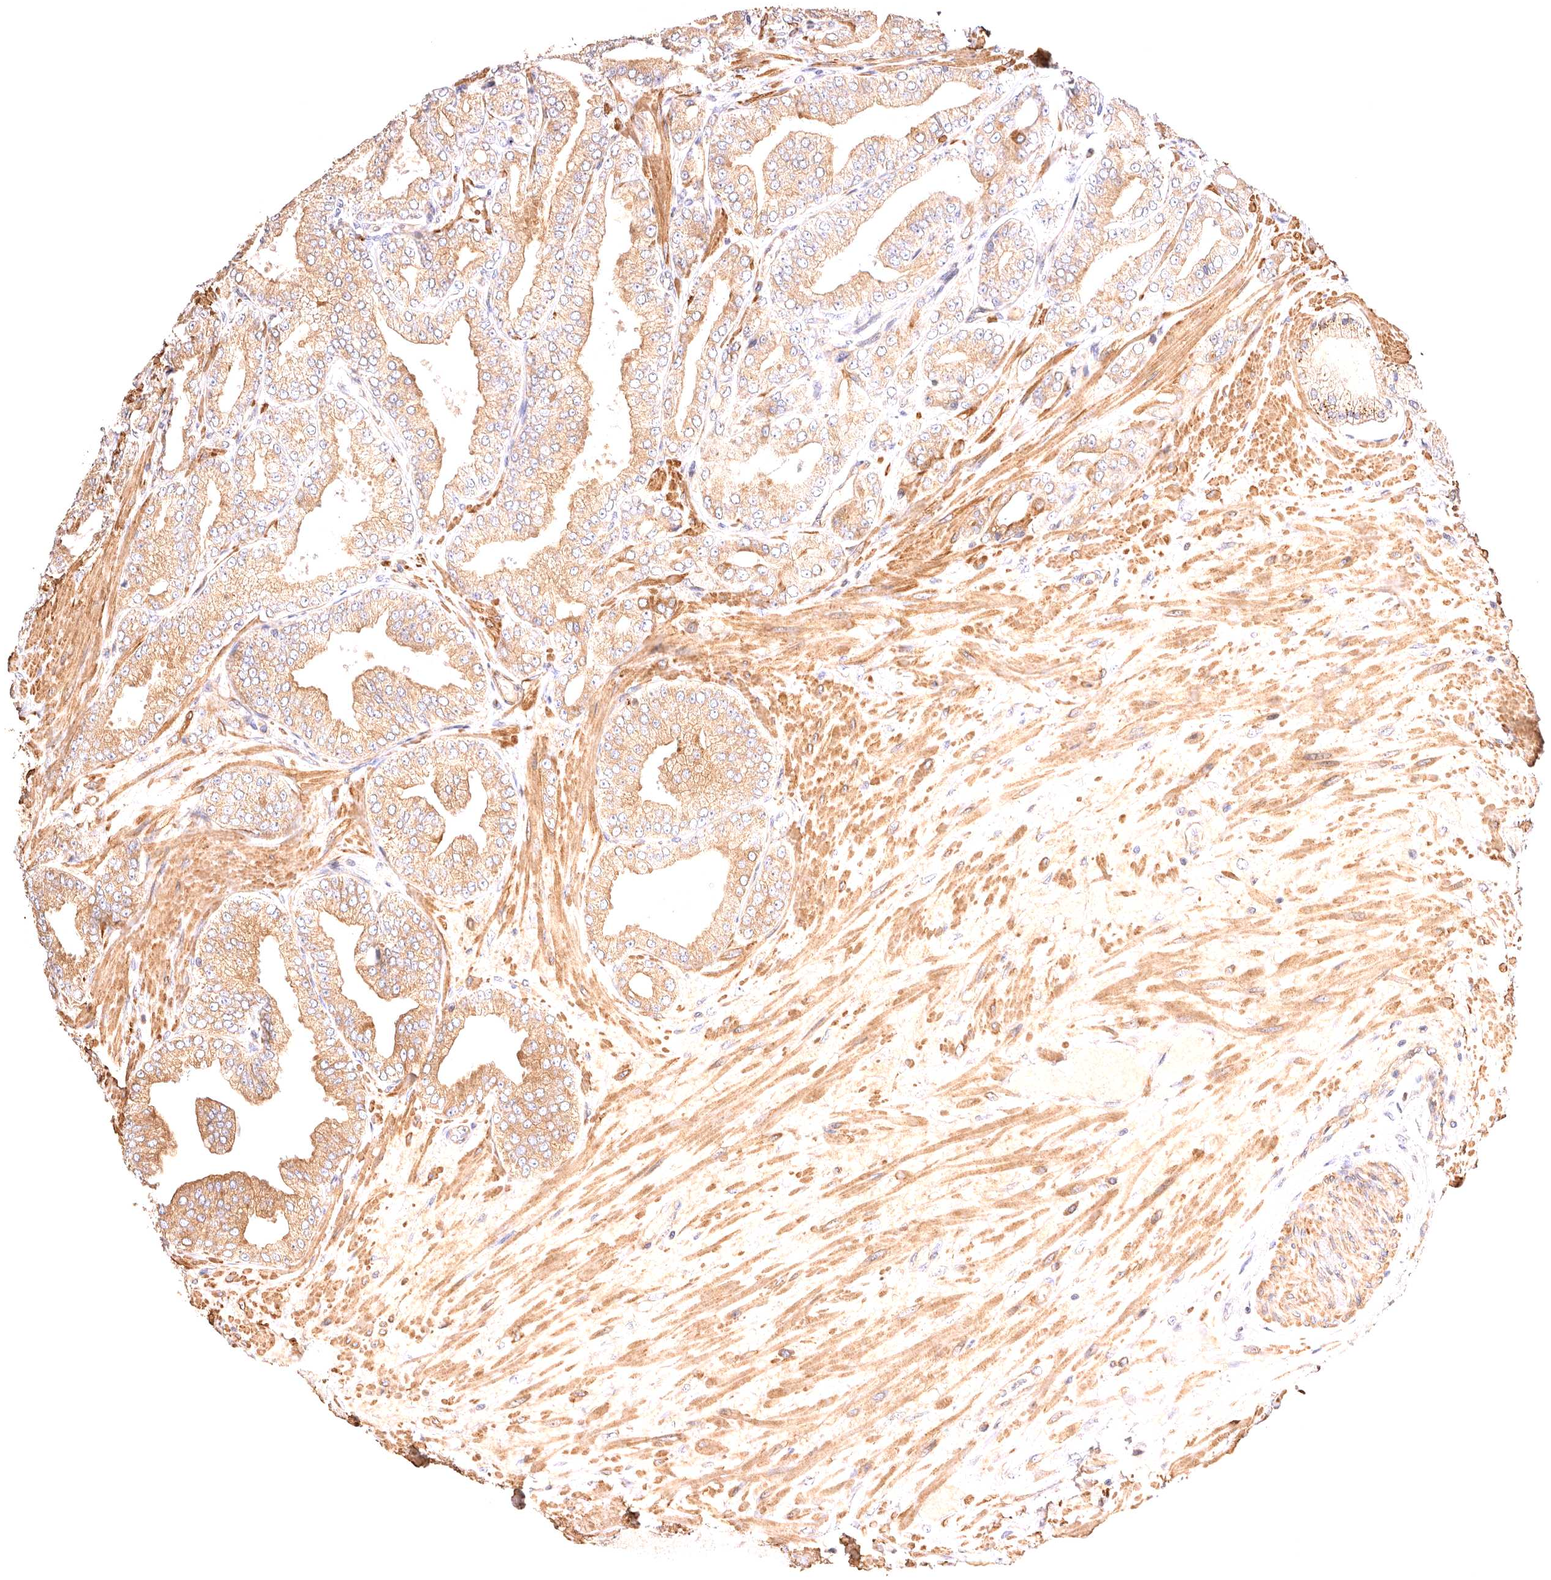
{"staining": {"intensity": "moderate", "quantity": ">75%", "location": "cytoplasmic/membranous"}, "tissue": "prostate cancer", "cell_type": "Tumor cells", "image_type": "cancer", "snomed": [{"axis": "morphology", "description": "Adenocarcinoma, Low grade"}, {"axis": "topography", "description": "Prostate"}], "caption": "Human prostate cancer (adenocarcinoma (low-grade)) stained for a protein (brown) displays moderate cytoplasmic/membranous positive positivity in approximately >75% of tumor cells.", "gene": "VPS45", "patient": {"sex": "male", "age": 63}}